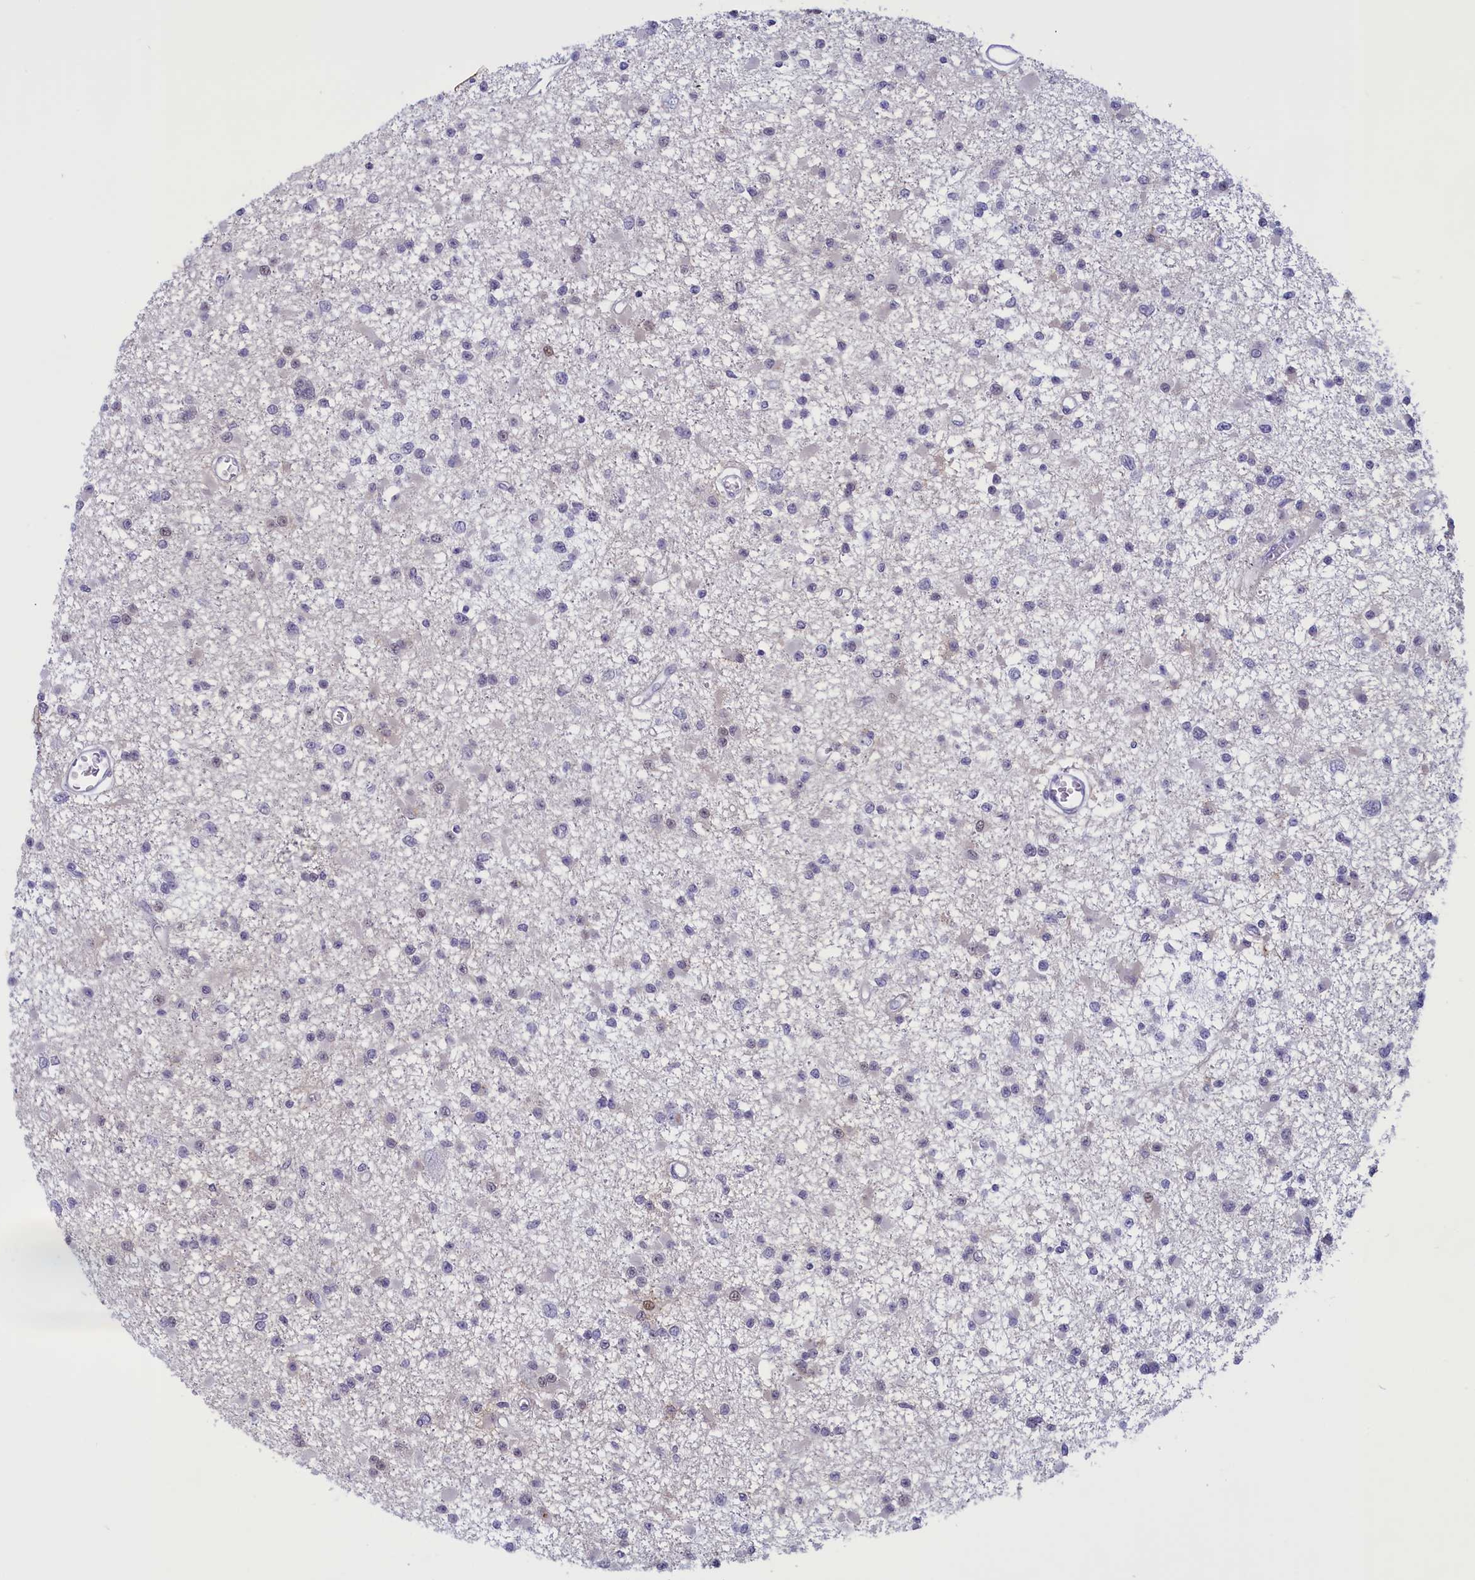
{"staining": {"intensity": "negative", "quantity": "none", "location": "none"}, "tissue": "glioma", "cell_type": "Tumor cells", "image_type": "cancer", "snomed": [{"axis": "morphology", "description": "Glioma, malignant, Low grade"}, {"axis": "topography", "description": "Brain"}], "caption": "The immunohistochemistry histopathology image has no significant positivity in tumor cells of malignant glioma (low-grade) tissue. Brightfield microscopy of immunohistochemistry (IHC) stained with DAB (3,3'-diaminobenzidine) (brown) and hematoxylin (blue), captured at high magnification.", "gene": "ELOA2", "patient": {"sex": "female", "age": 22}}